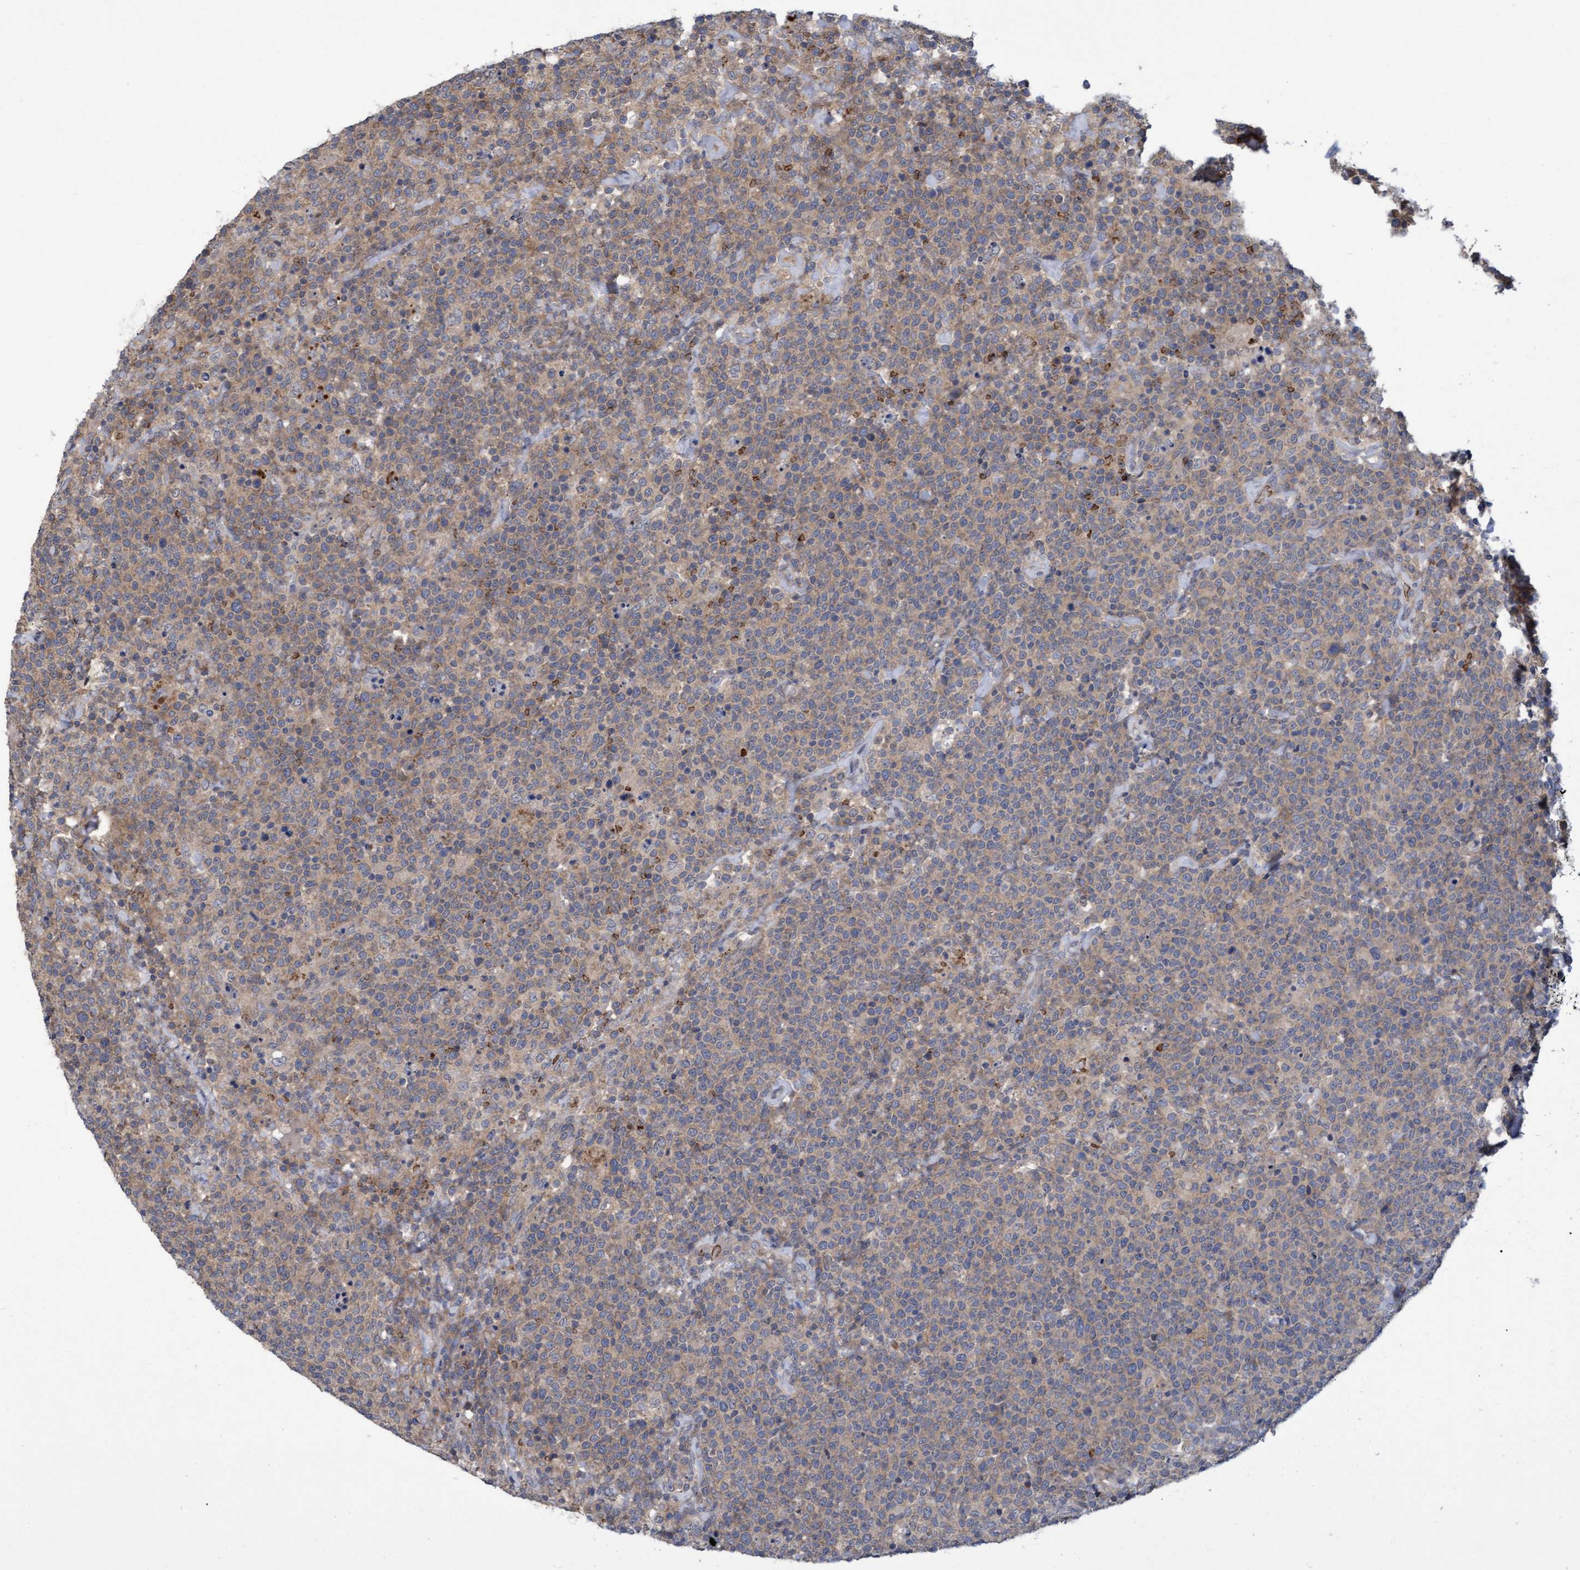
{"staining": {"intensity": "weak", "quantity": ">75%", "location": "cytoplasmic/membranous"}, "tissue": "lymphoma", "cell_type": "Tumor cells", "image_type": "cancer", "snomed": [{"axis": "morphology", "description": "Malignant lymphoma, non-Hodgkin's type, High grade"}, {"axis": "topography", "description": "Lymph node"}], "caption": "An IHC histopathology image of neoplastic tissue is shown. Protein staining in brown highlights weak cytoplasmic/membranous positivity in lymphoma within tumor cells.", "gene": "NAA15", "patient": {"sex": "male", "age": 61}}